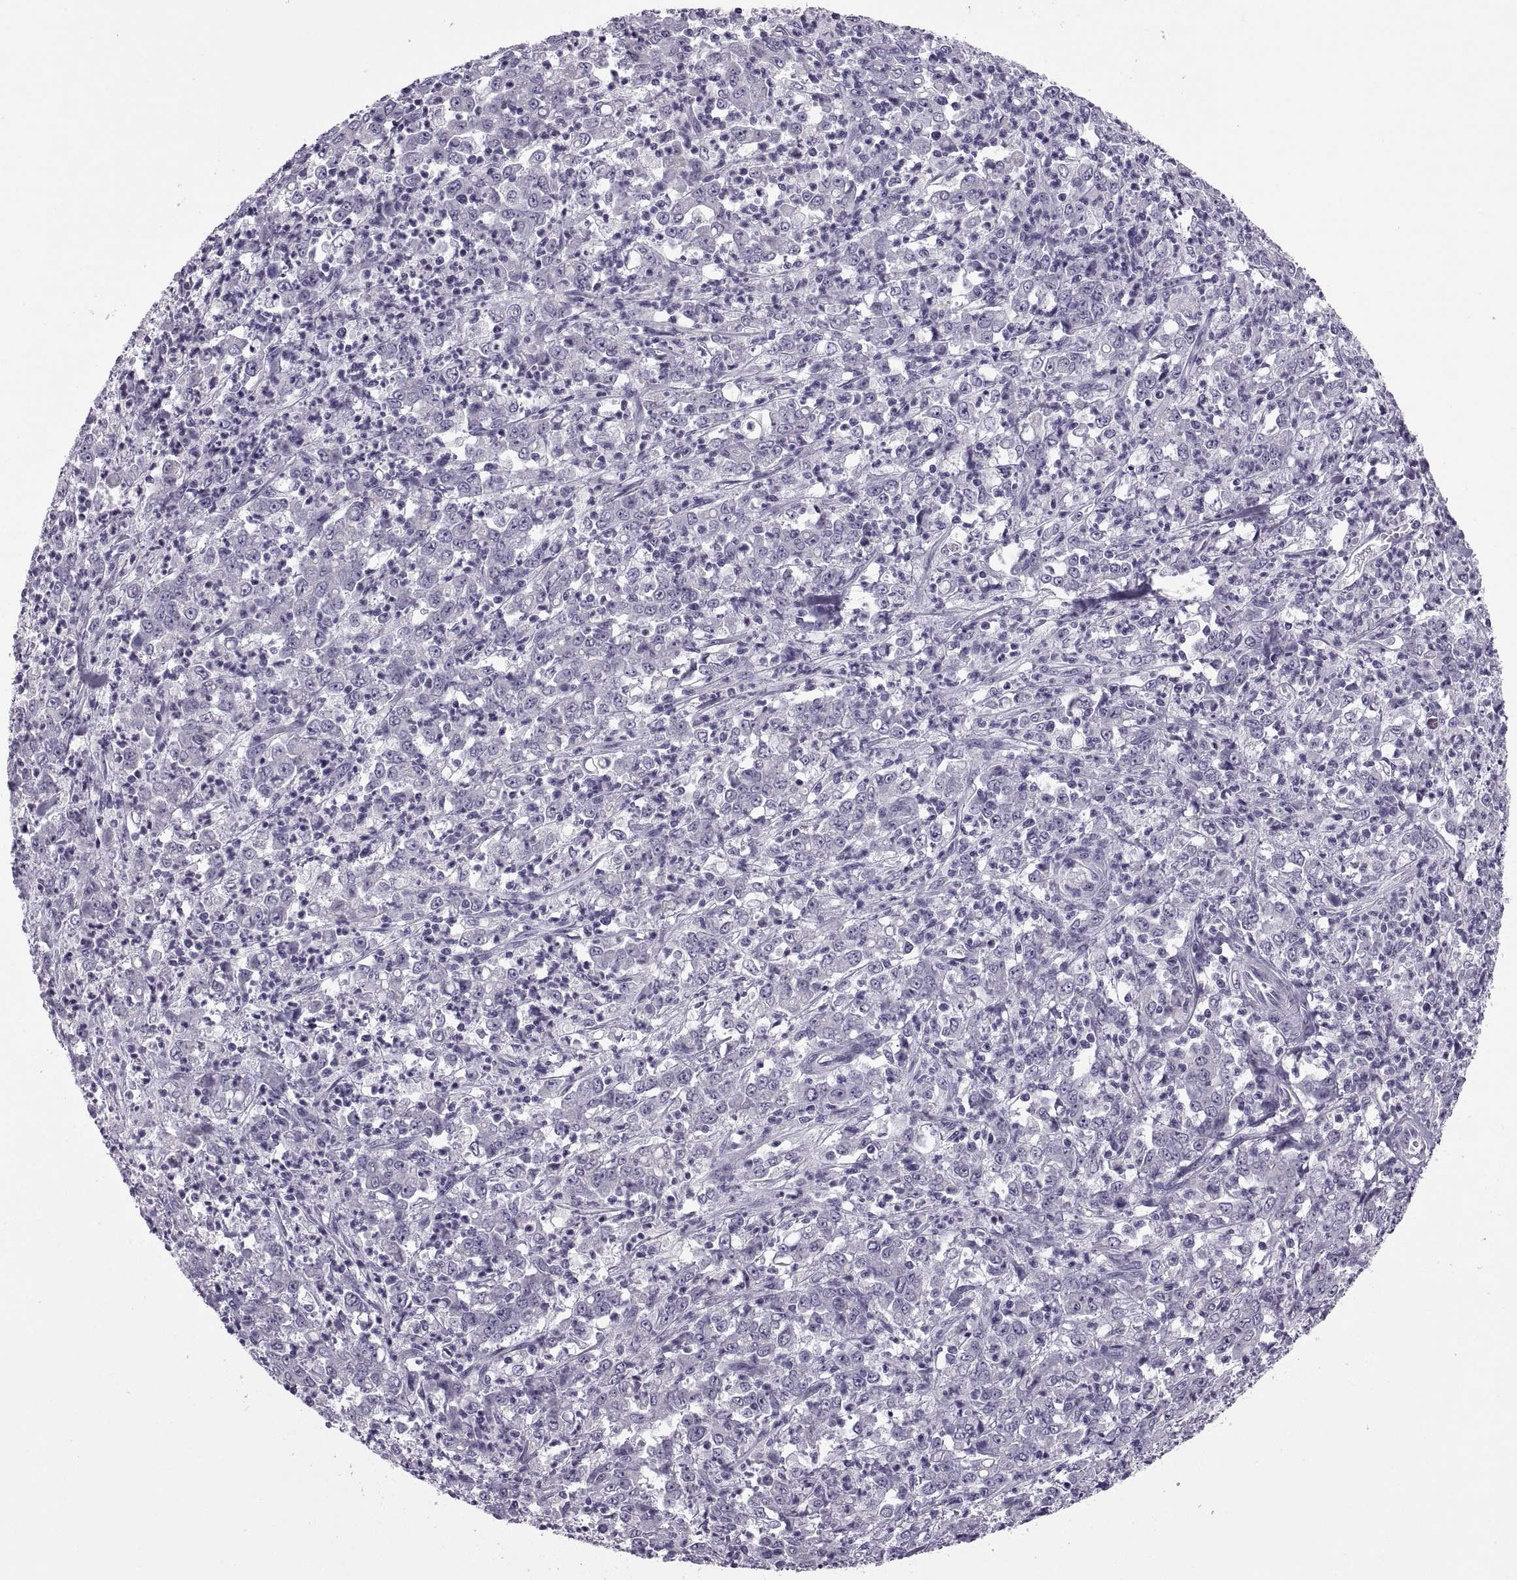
{"staining": {"intensity": "negative", "quantity": "none", "location": "none"}, "tissue": "stomach cancer", "cell_type": "Tumor cells", "image_type": "cancer", "snomed": [{"axis": "morphology", "description": "Adenocarcinoma, NOS"}, {"axis": "topography", "description": "Stomach, lower"}], "caption": "This is an immunohistochemistry (IHC) photomicrograph of adenocarcinoma (stomach). There is no positivity in tumor cells.", "gene": "MAGEB1", "patient": {"sex": "female", "age": 71}}